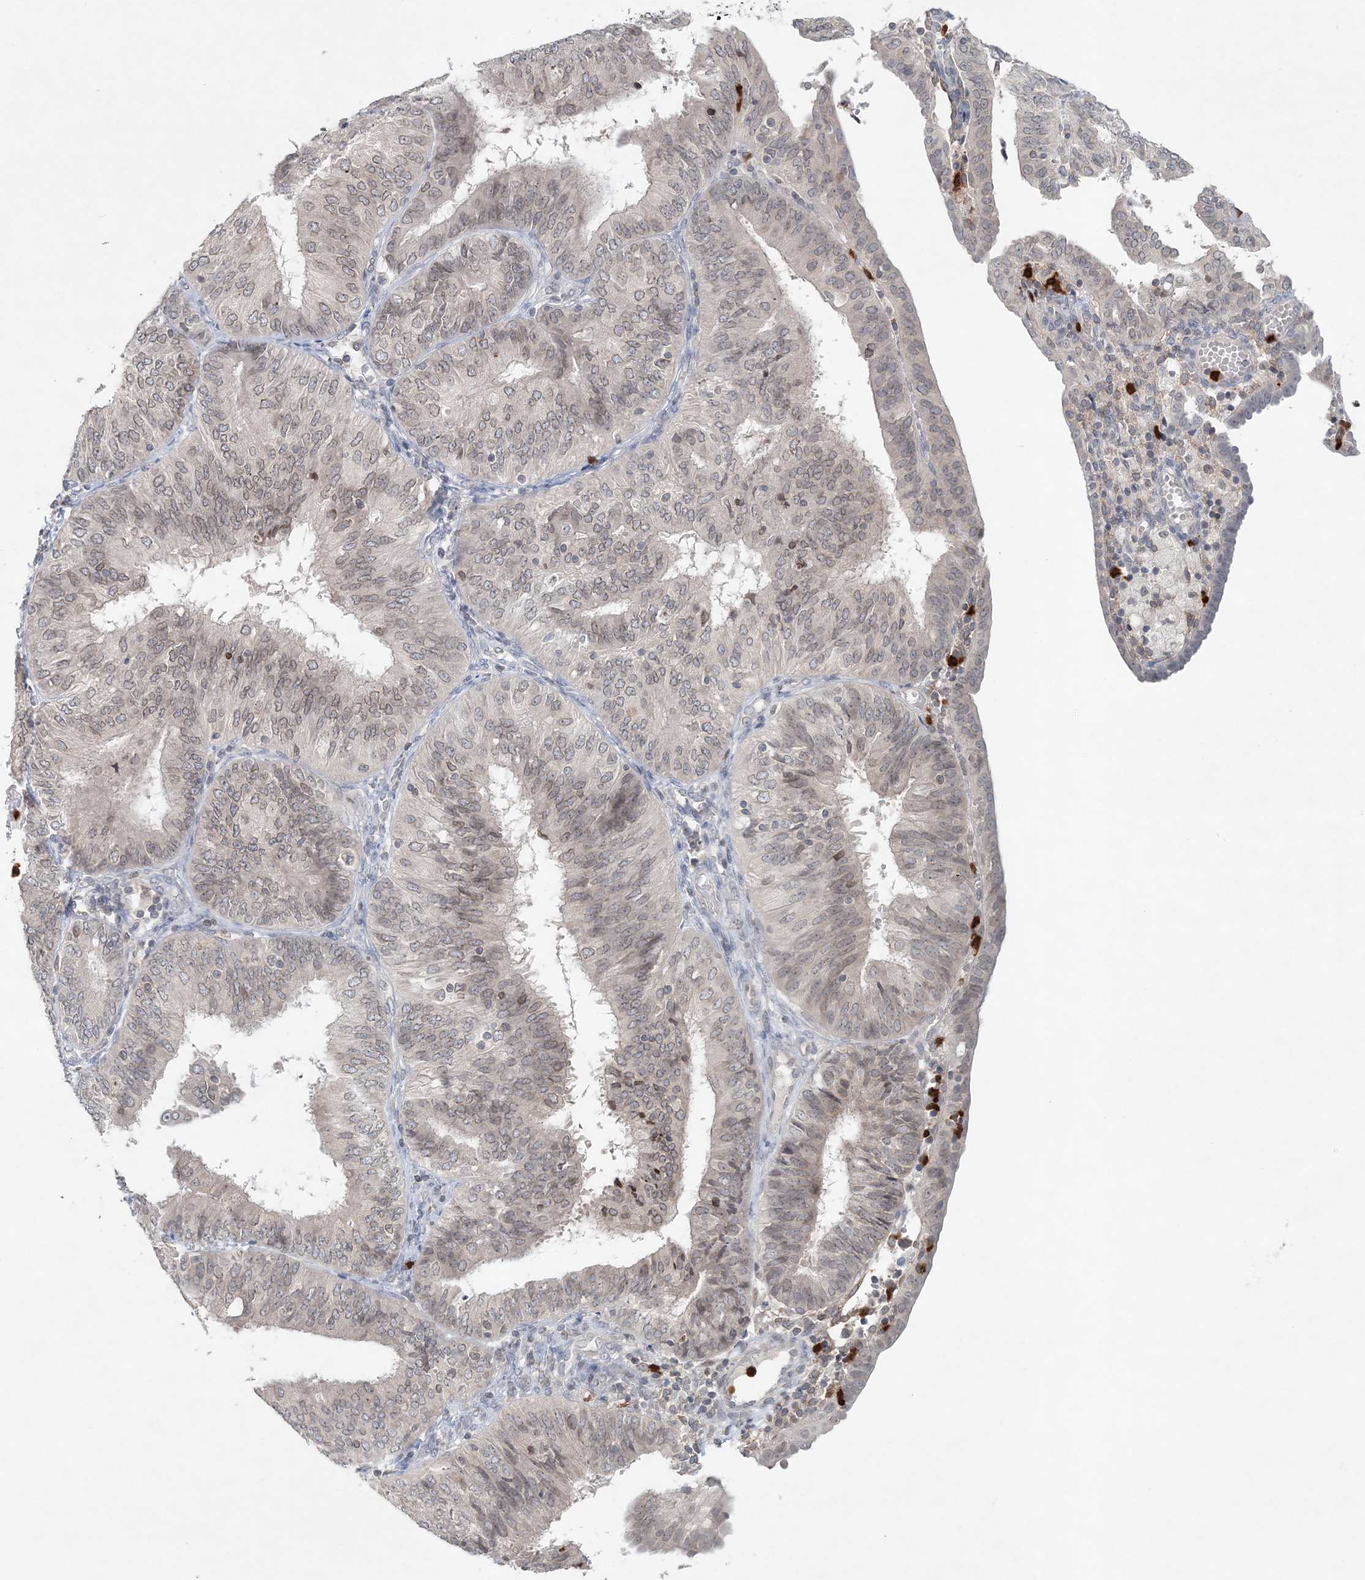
{"staining": {"intensity": "weak", "quantity": "<25%", "location": "cytoplasmic/membranous,nuclear"}, "tissue": "endometrial cancer", "cell_type": "Tumor cells", "image_type": "cancer", "snomed": [{"axis": "morphology", "description": "Adenocarcinoma, NOS"}, {"axis": "topography", "description": "Endometrium"}], "caption": "DAB immunohistochemical staining of human endometrial cancer reveals no significant positivity in tumor cells. (Immunohistochemistry (ihc), brightfield microscopy, high magnification).", "gene": "NUP54", "patient": {"sex": "female", "age": 58}}